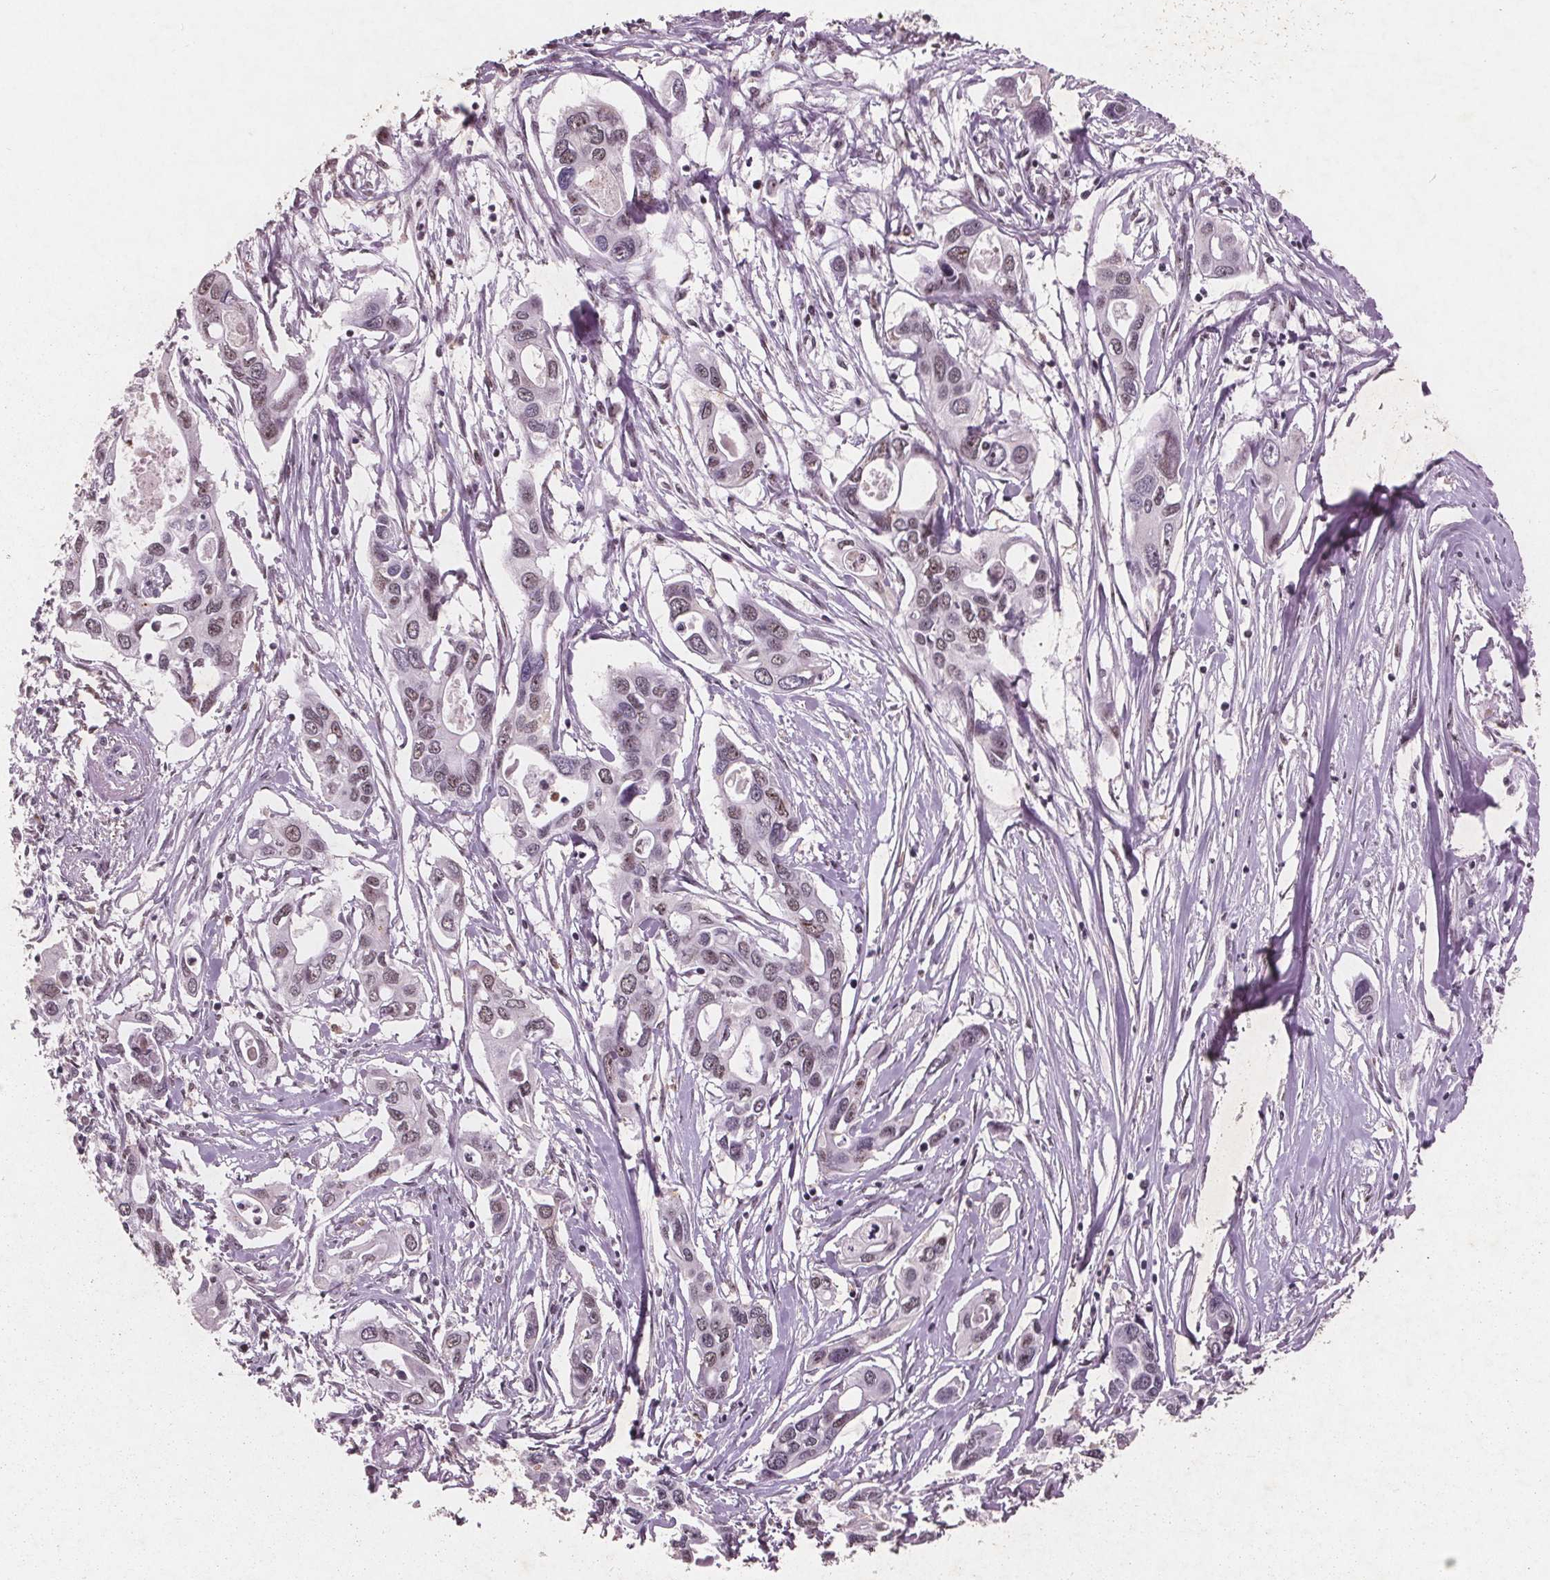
{"staining": {"intensity": "weak", "quantity": ">75%", "location": "nuclear"}, "tissue": "pancreatic cancer", "cell_type": "Tumor cells", "image_type": "cancer", "snomed": [{"axis": "morphology", "description": "Adenocarcinoma, NOS"}, {"axis": "topography", "description": "Pancreas"}], "caption": "Pancreatic cancer (adenocarcinoma) stained with IHC displays weak nuclear positivity in about >75% of tumor cells.", "gene": "RPS6KA2", "patient": {"sex": "male", "age": 60}}